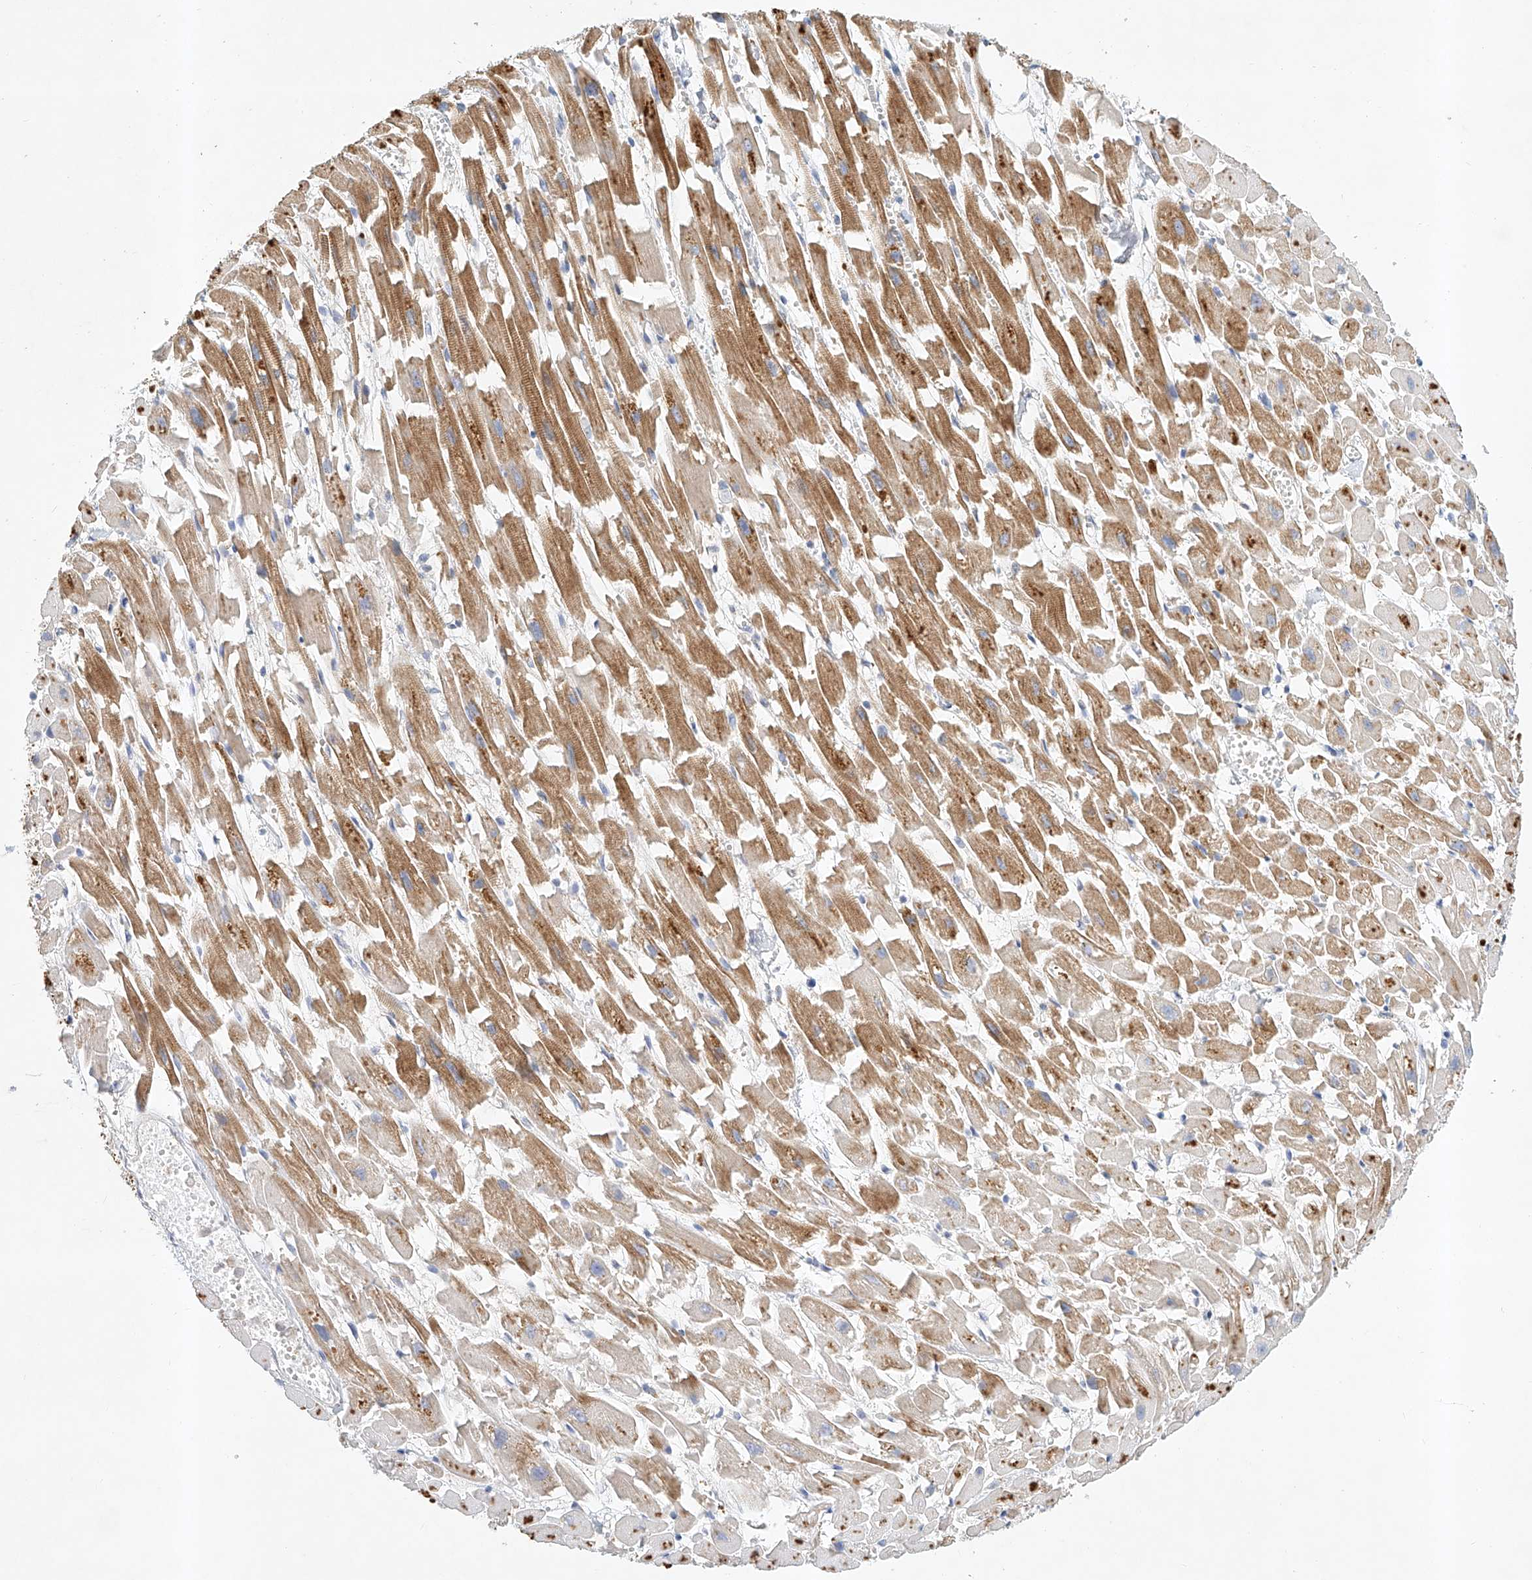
{"staining": {"intensity": "moderate", "quantity": "25%-75%", "location": "cytoplasmic/membranous"}, "tissue": "heart muscle", "cell_type": "Cardiomyocytes", "image_type": "normal", "snomed": [{"axis": "morphology", "description": "Normal tissue, NOS"}, {"axis": "topography", "description": "Heart"}], "caption": "DAB immunohistochemical staining of benign human heart muscle demonstrates moderate cytoplasmic/membranous protein expression in approximately 25%-75% of cardiomyocytes.", "gene": "CARMIL1", "patient": {"sex": "female", "age": 64}}